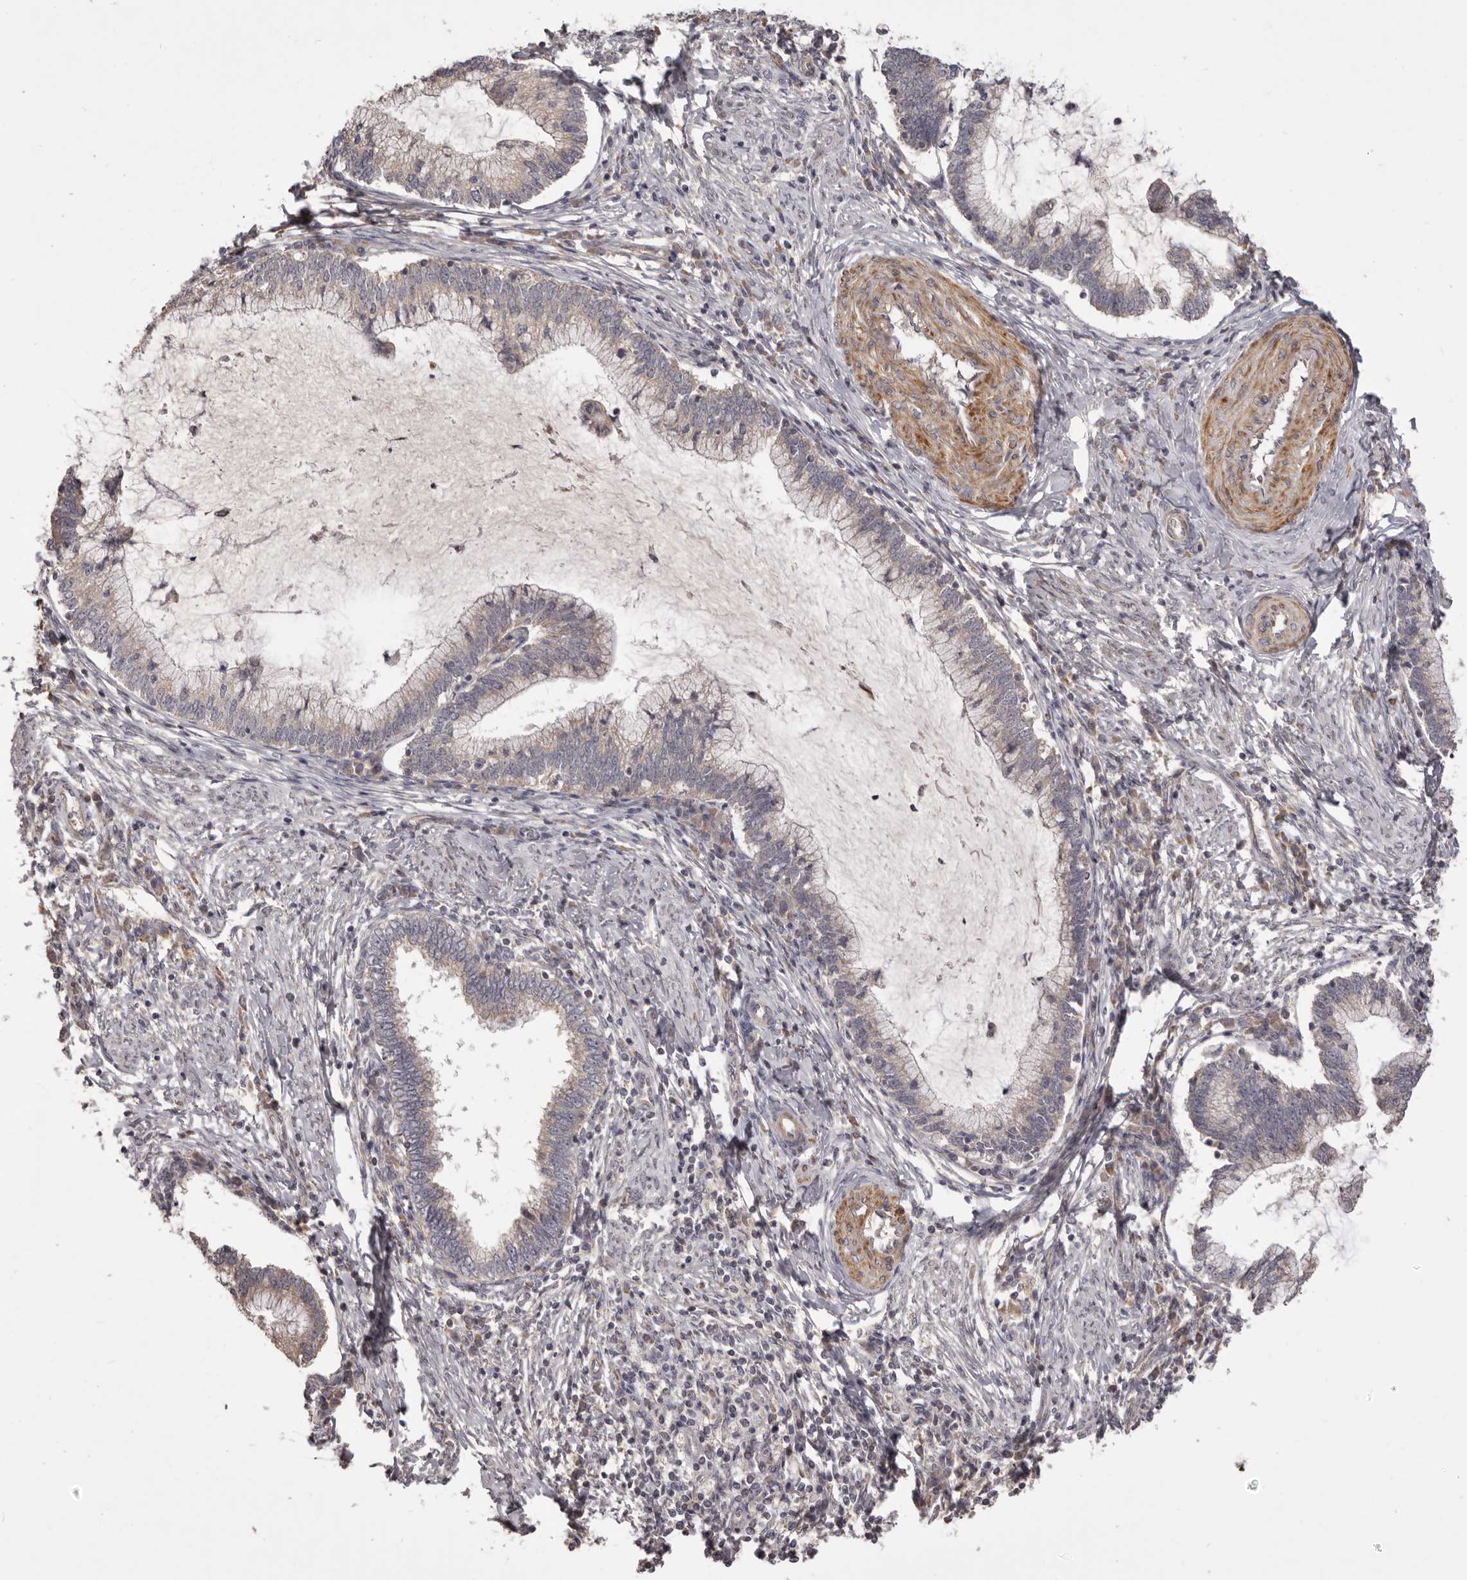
{"staining": {"intensity": "weak", "quantity": "25%-75%", "location": "cytoplasmic/membranous"}, "tissue": "cervical cancer", "cell_type": "Tumor cells", "image_type": "cancer", "snomed": [{"axis": "morphology", "description": "Adenocarcinoma, NOS"}, {"axis": "topography", "description": "Cervix"}], "caption": "Tumor cells exhibit weak cytoplasmic/membranous staining in approximately 25%-75% of cells in cervical cancer (adenocarcinoma). (DAB (3,3'-diaminobenzidine) IHC, brown staining for protein, blue staining for nuclei).", "gene": "HRH1", "patient": {"sex": "female", "age": 36}}